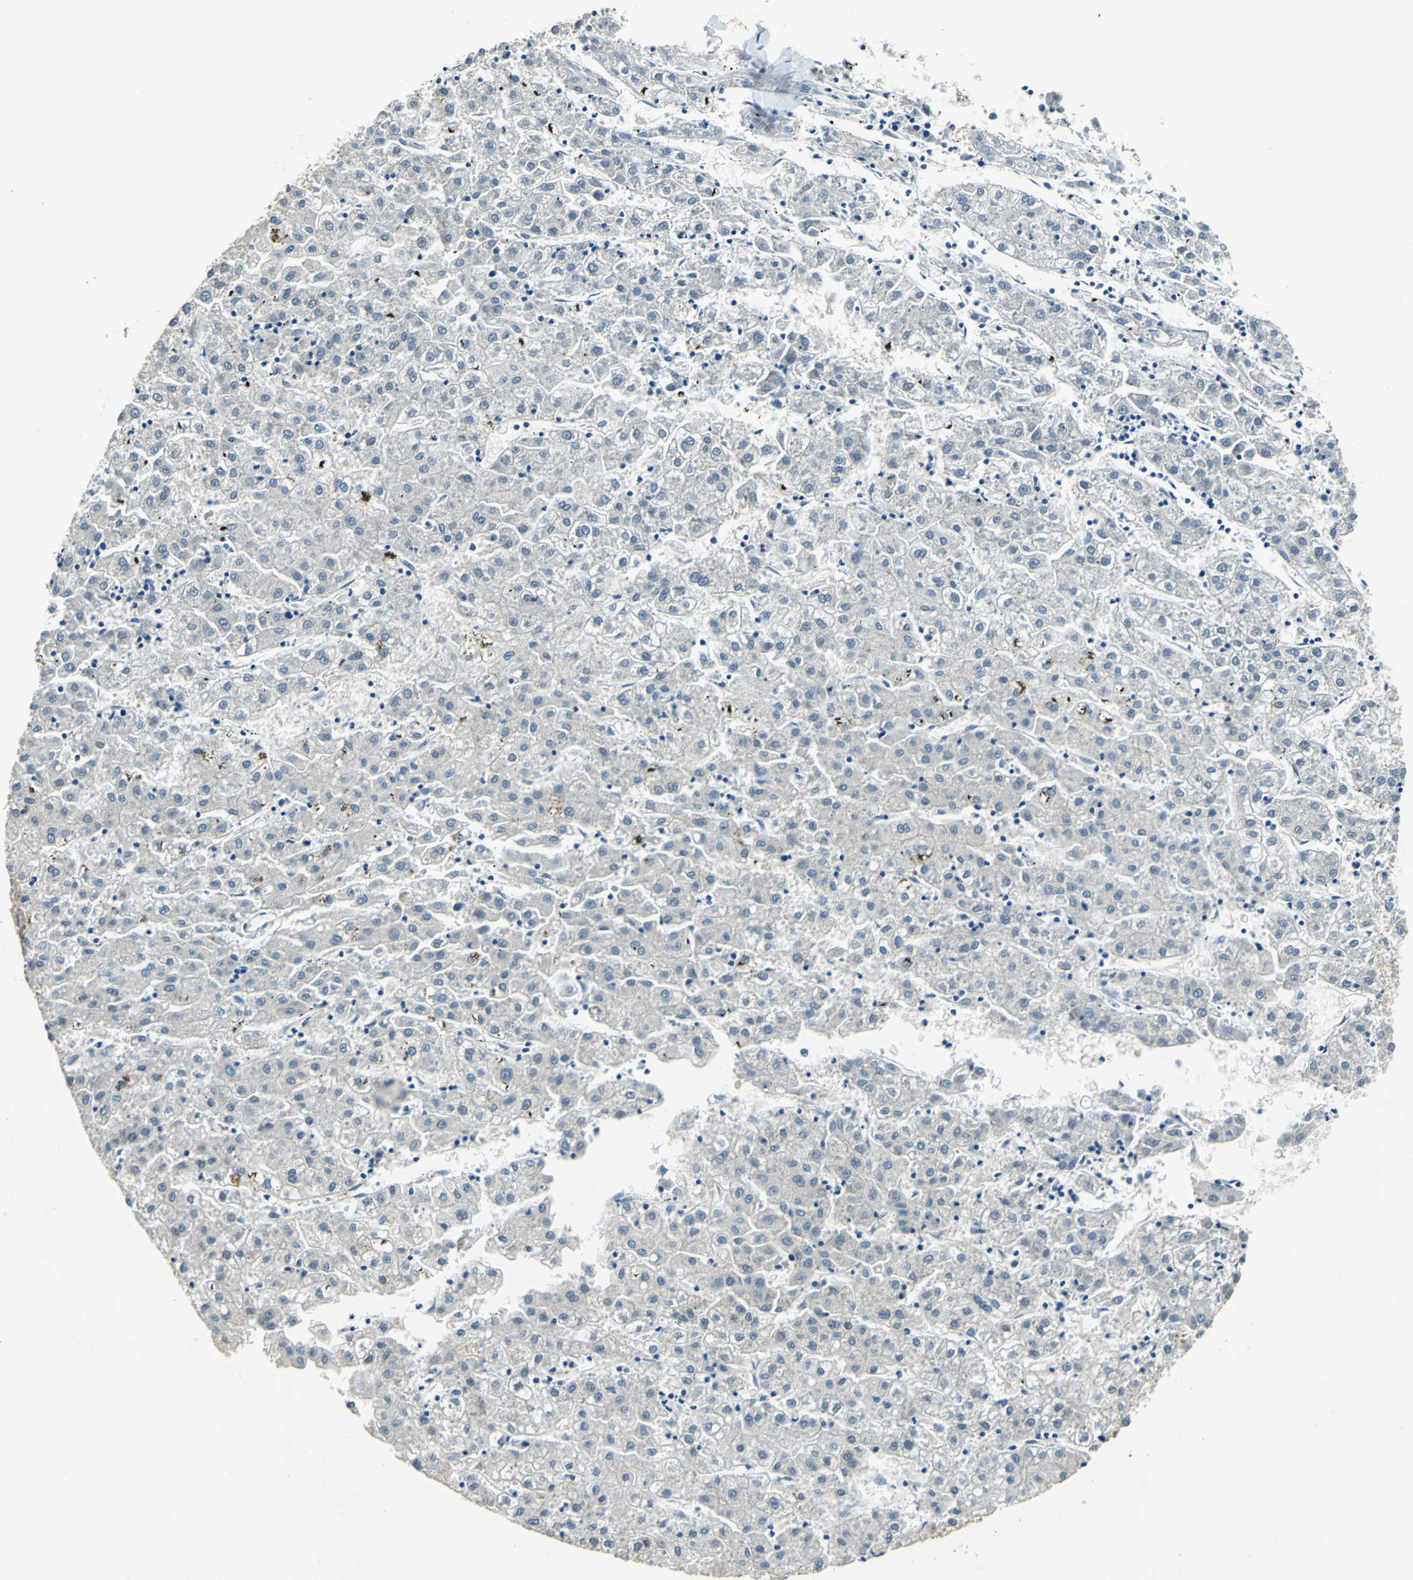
{"staining": {"intensity": "negative", "quantity": "none", "location": "none"}, "tissue": "liver cancer", "cell_type": "Tumor cells", "image_type": "cancer", "snomed": [{"axis": "morphology", "description": "Carcinoma, Hepatocellular, NOS"}, {"axis": "topography", "description": "Liver"}], "caption": "Tumor cells show no significant protein positivity in liver cancer (hepatocellular carcinoma). (DAB immunohistochemistry with hematoxylin counter stain).", "gene": "FKBP4", "patient": {"sex": "male", "age": 72}}